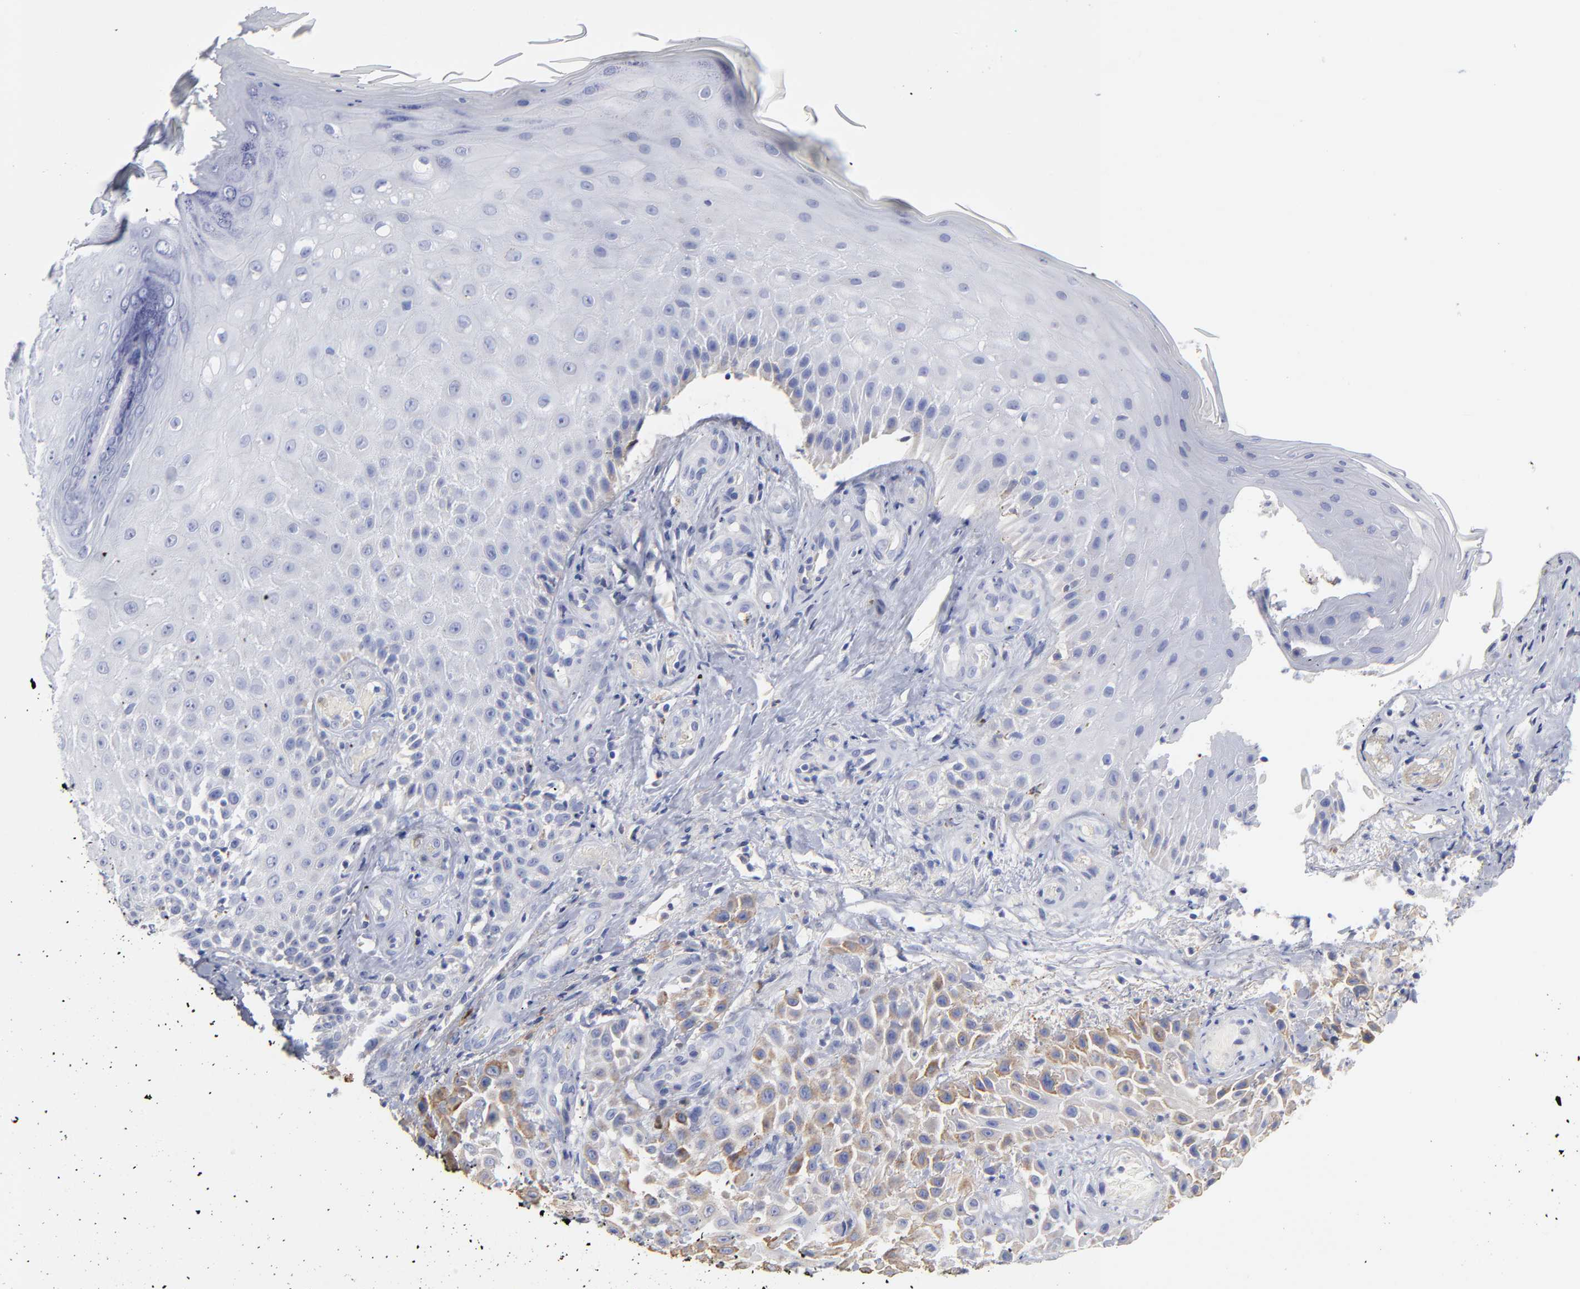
{"staining": {"intensity": "moderate", "quantity": "25%-75%", "location": "cytoplasmic/membranous"}, "tissue": "skin cancer", "cell_type": "Tumor cells", "image_type": "cancer", "snomed": [{"axis": "morphology", "description": "Squamous cell carcinoma, NOS"}, {"axis": "topography", "description": "Skin"}], "caption": "The immunohistochemical stain highlights moderate cytoplasmic/membranous positivity in tumor cells of skin cancer tissue.", "gene": "PTP4A1", "patient": {"sex": "female", "age": 42}}